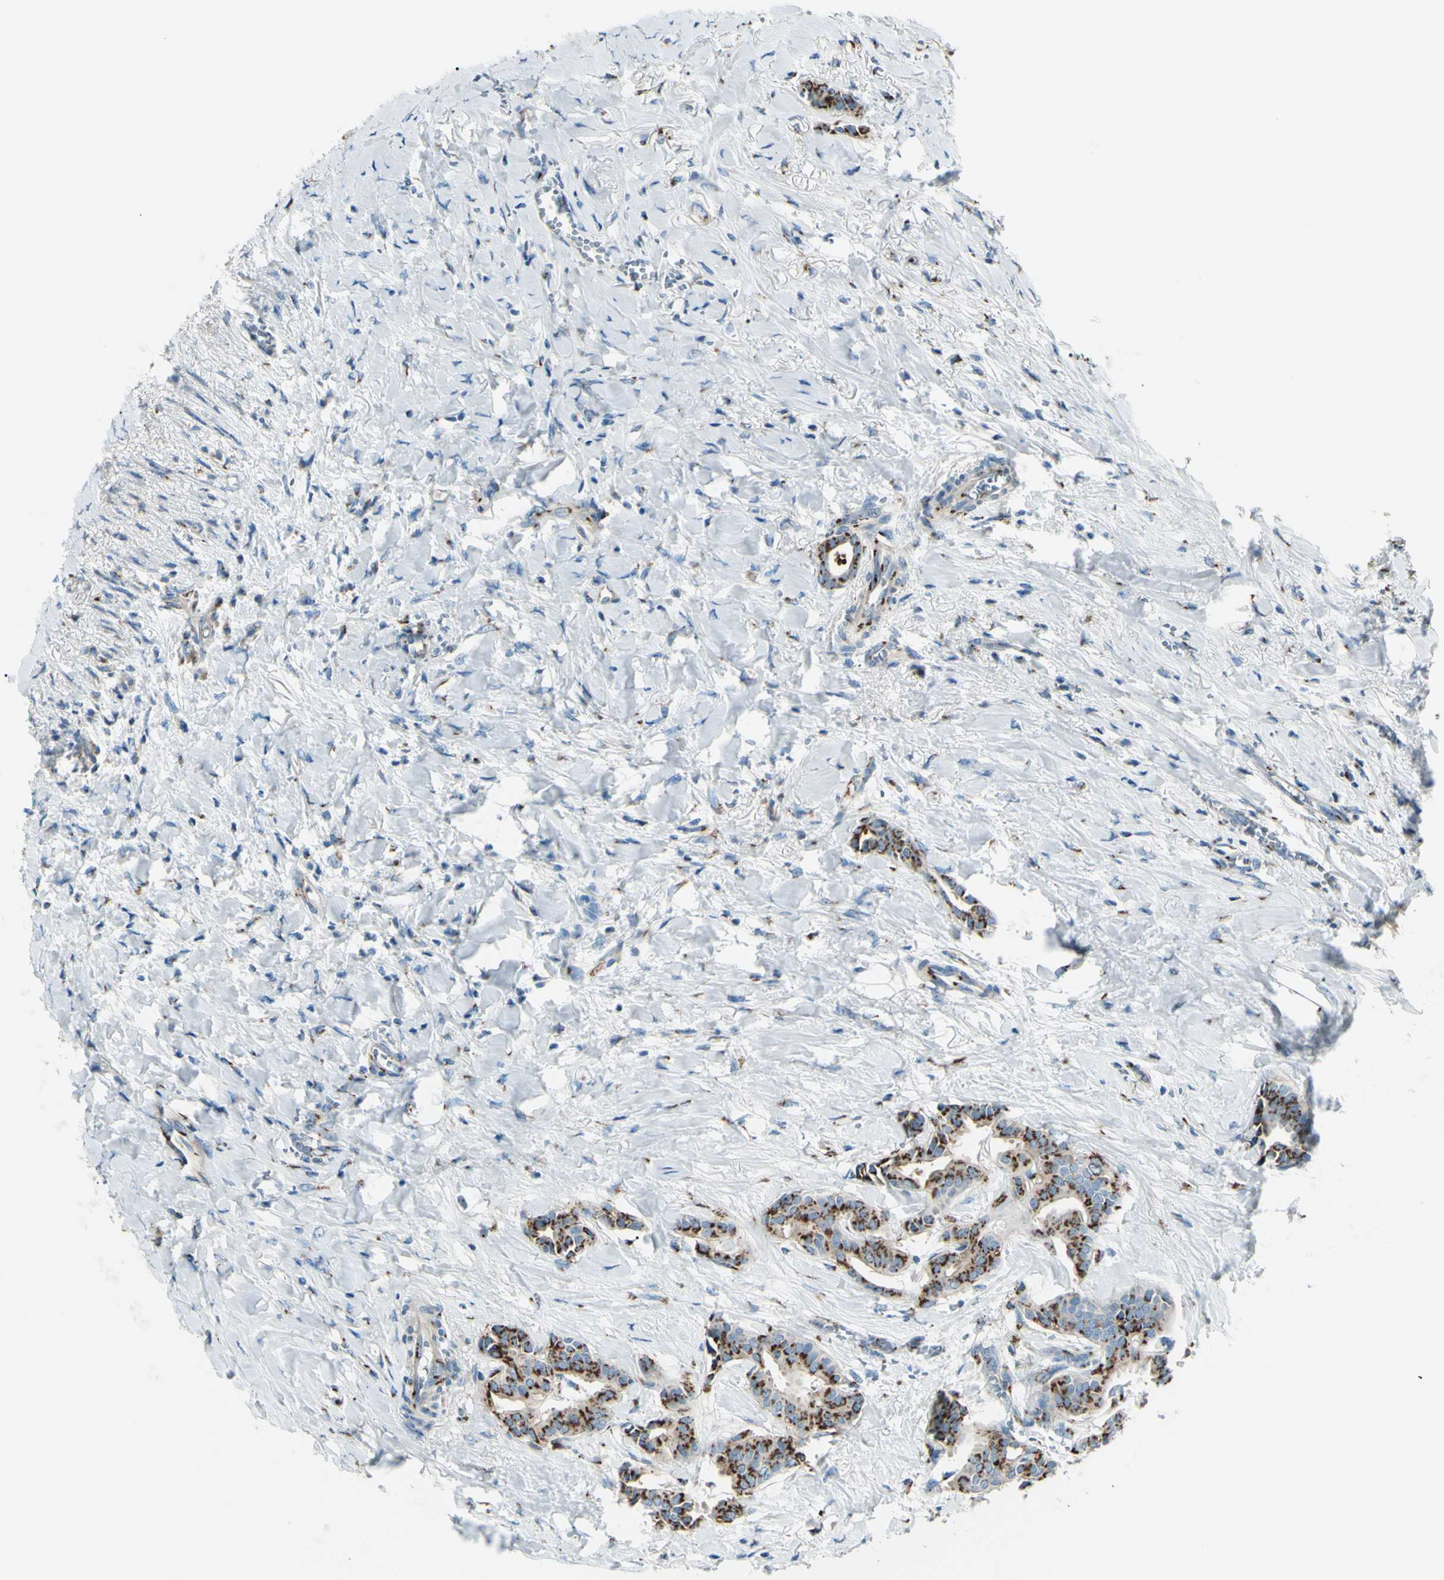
{"staining": {"intensity": "strong", "quantity": ">75%", "location": "cytoplasmic/membranous"}, "tissue": "head and neck cancer", "cell_type": "Tumor cells", "image_type": "cancer", "snomed": [{"axis": "morphology", "description": "Adenocarcinoma, NOS"}, {"axis": "topography", "description": "Salivary gland"}, {"axis": "topography", "description": "Head-Neck"}], "caption": "An IHC micrograph of neoplastic tissue is shown. Protein staining in brown labels strong cytoplasmic/membranous positivity in head and neck cancer within tumor cells.", "gene": "B4GALT1", "patient": {"sex": "female", "age": 59}}